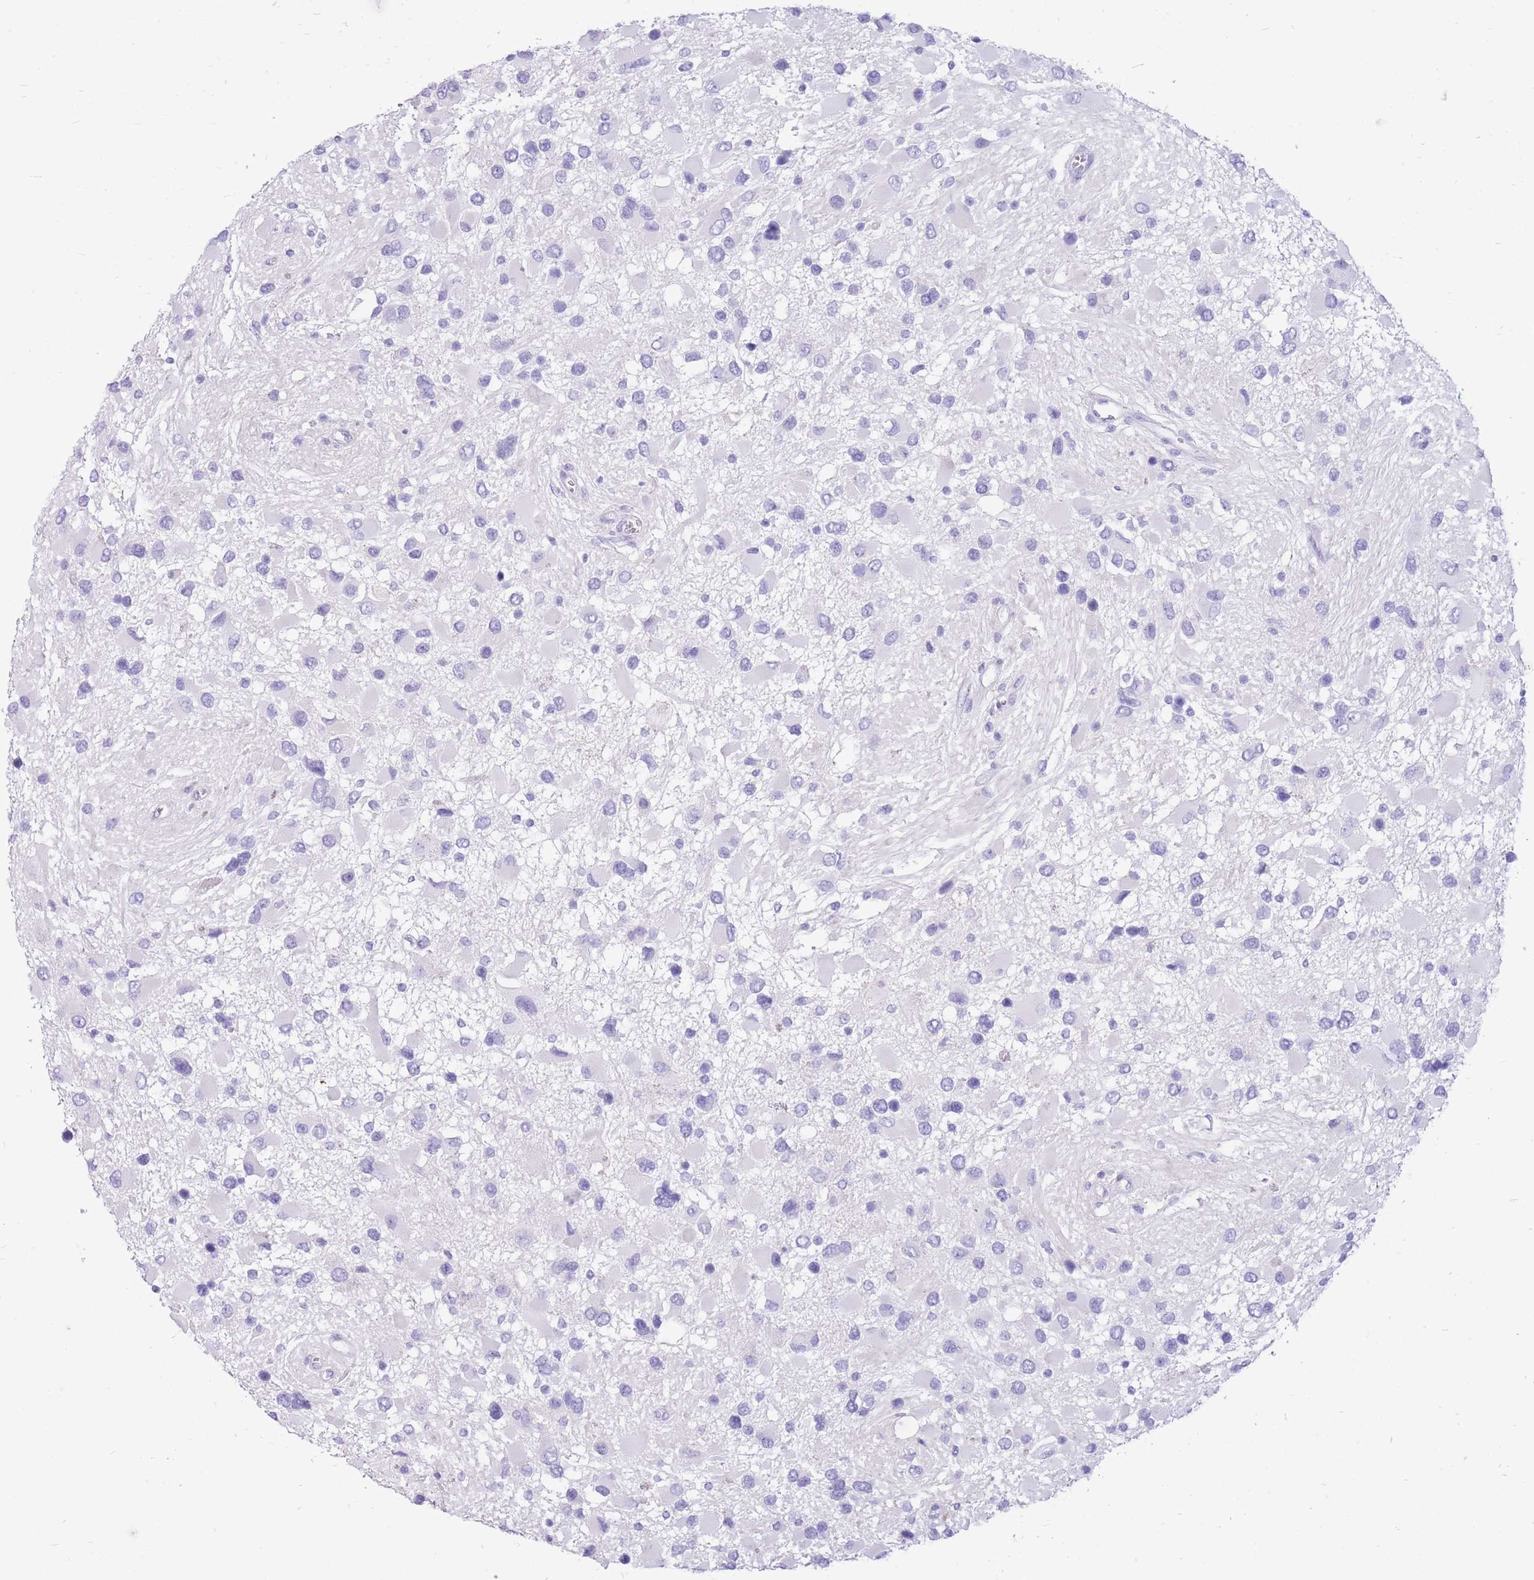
{"staining": {"intensity": "negative", "quantity": "none", "location": "none"}, "tissue": "glioma", "cell_type": "Tumor cells", "image_type": "cancer", "snomed": [{"axis": "morphology", "description": "Glioma, malignant, High grade"}, {"axis": "topography", "description": "Brain"}], "caption": "A histopathology image of human glioma is negative for staining in tumor cells.", "gene": "ZFP37", "patient": {"sex": "male", "age": 53}}